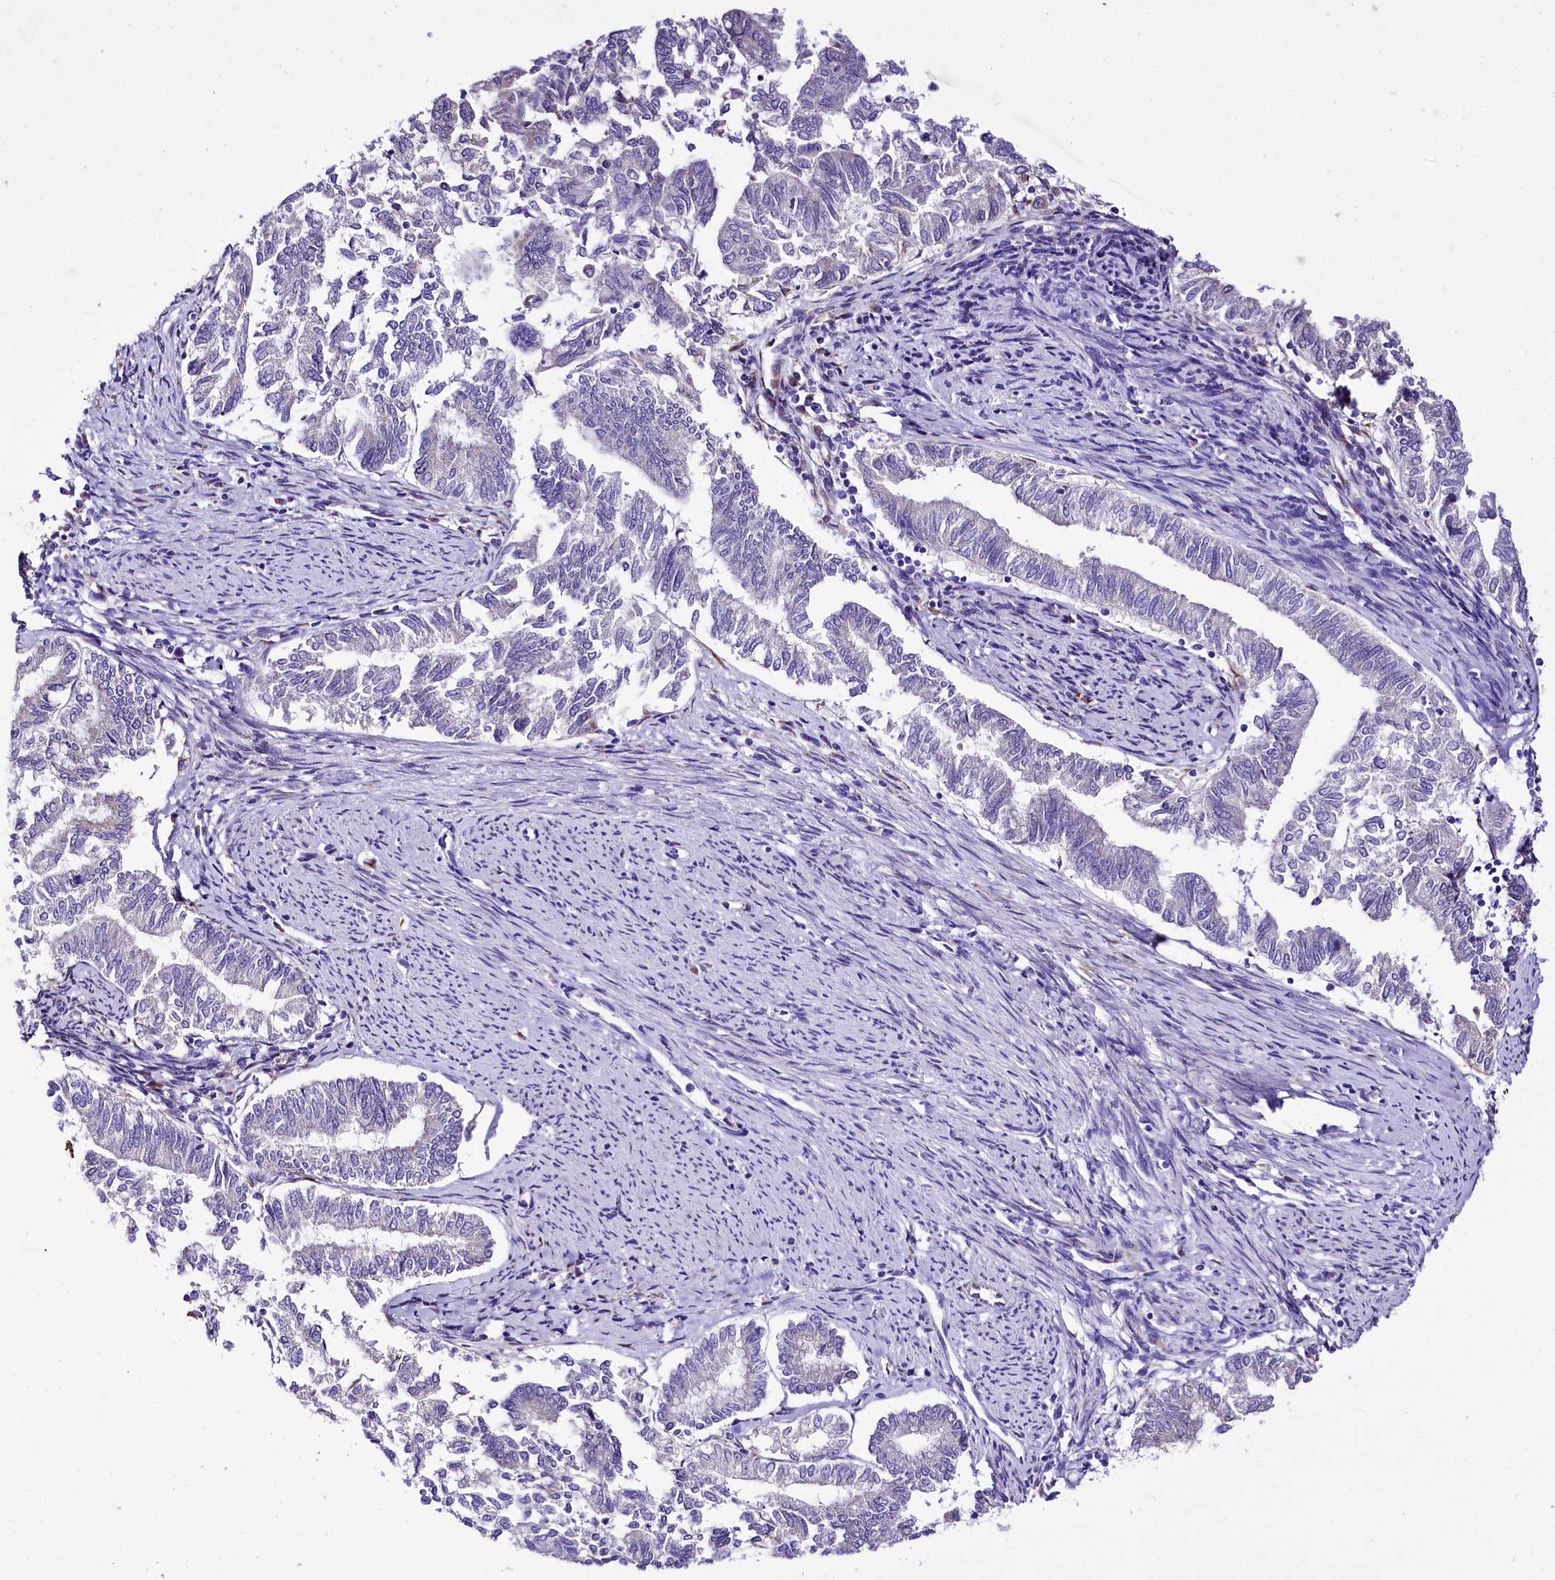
{"staining": {"intensity": "negative", "quantity": "none", "location": "none"}, "tissue": "endometrial cancer", "cell_type": "Tumor cells", "image_type": "cancer", "snomed": [{"axis": "morphology", "description": "Adenocarcinoma, NOS"}, {"axis": "topography", "description": "Endometrium"}], "caption": "A micrograph of endometrial cancer stained for a protein exhibits no brown staining in tumor cells.", "gene": "A2ML1", "patient": {"sex": "female", "age": 79}}